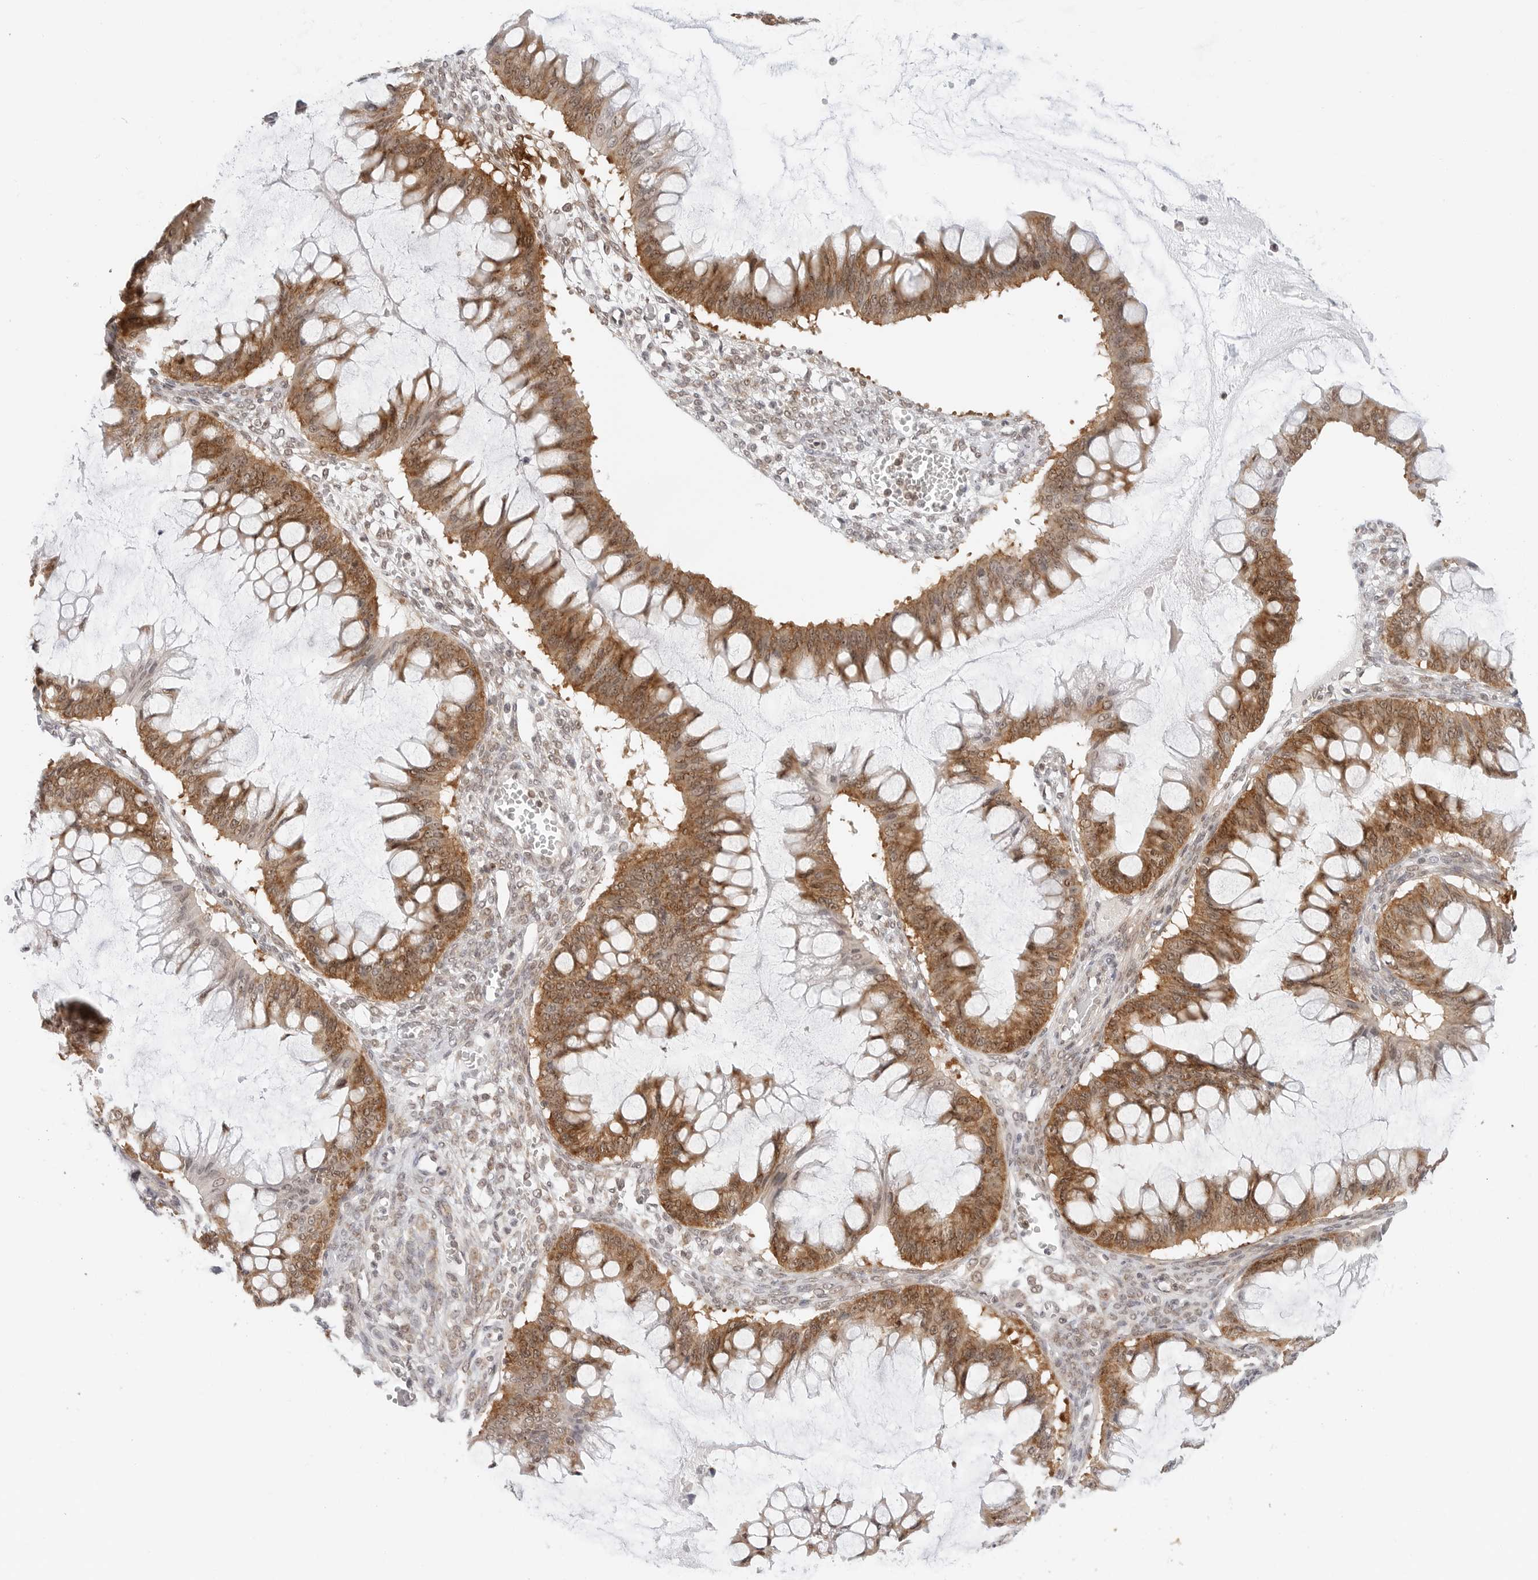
{"staining": {"intensity": "moderate", "quantity": ">75%", "location": "cytoplasmic/membranous,nuclear"}, "tissue": "ovarian cancer", "cell_type": "Tumor cells", "image_type": "cancer", "snomed": [{"axis": "morphology", "description": "Cystadenocarcinoma, mucinous, NOS"}, {"axis": "topography", "description": "Ovary"}], "caption": "Moderate cytoplasmic/membranous and nuclear protein expression is identified in approximately >75% of tumor cells in ovarian cancer (mucinous cystadenocarcinoma).", "gene": "METAP1", "patient": {"sex": "female", "age": 73}}